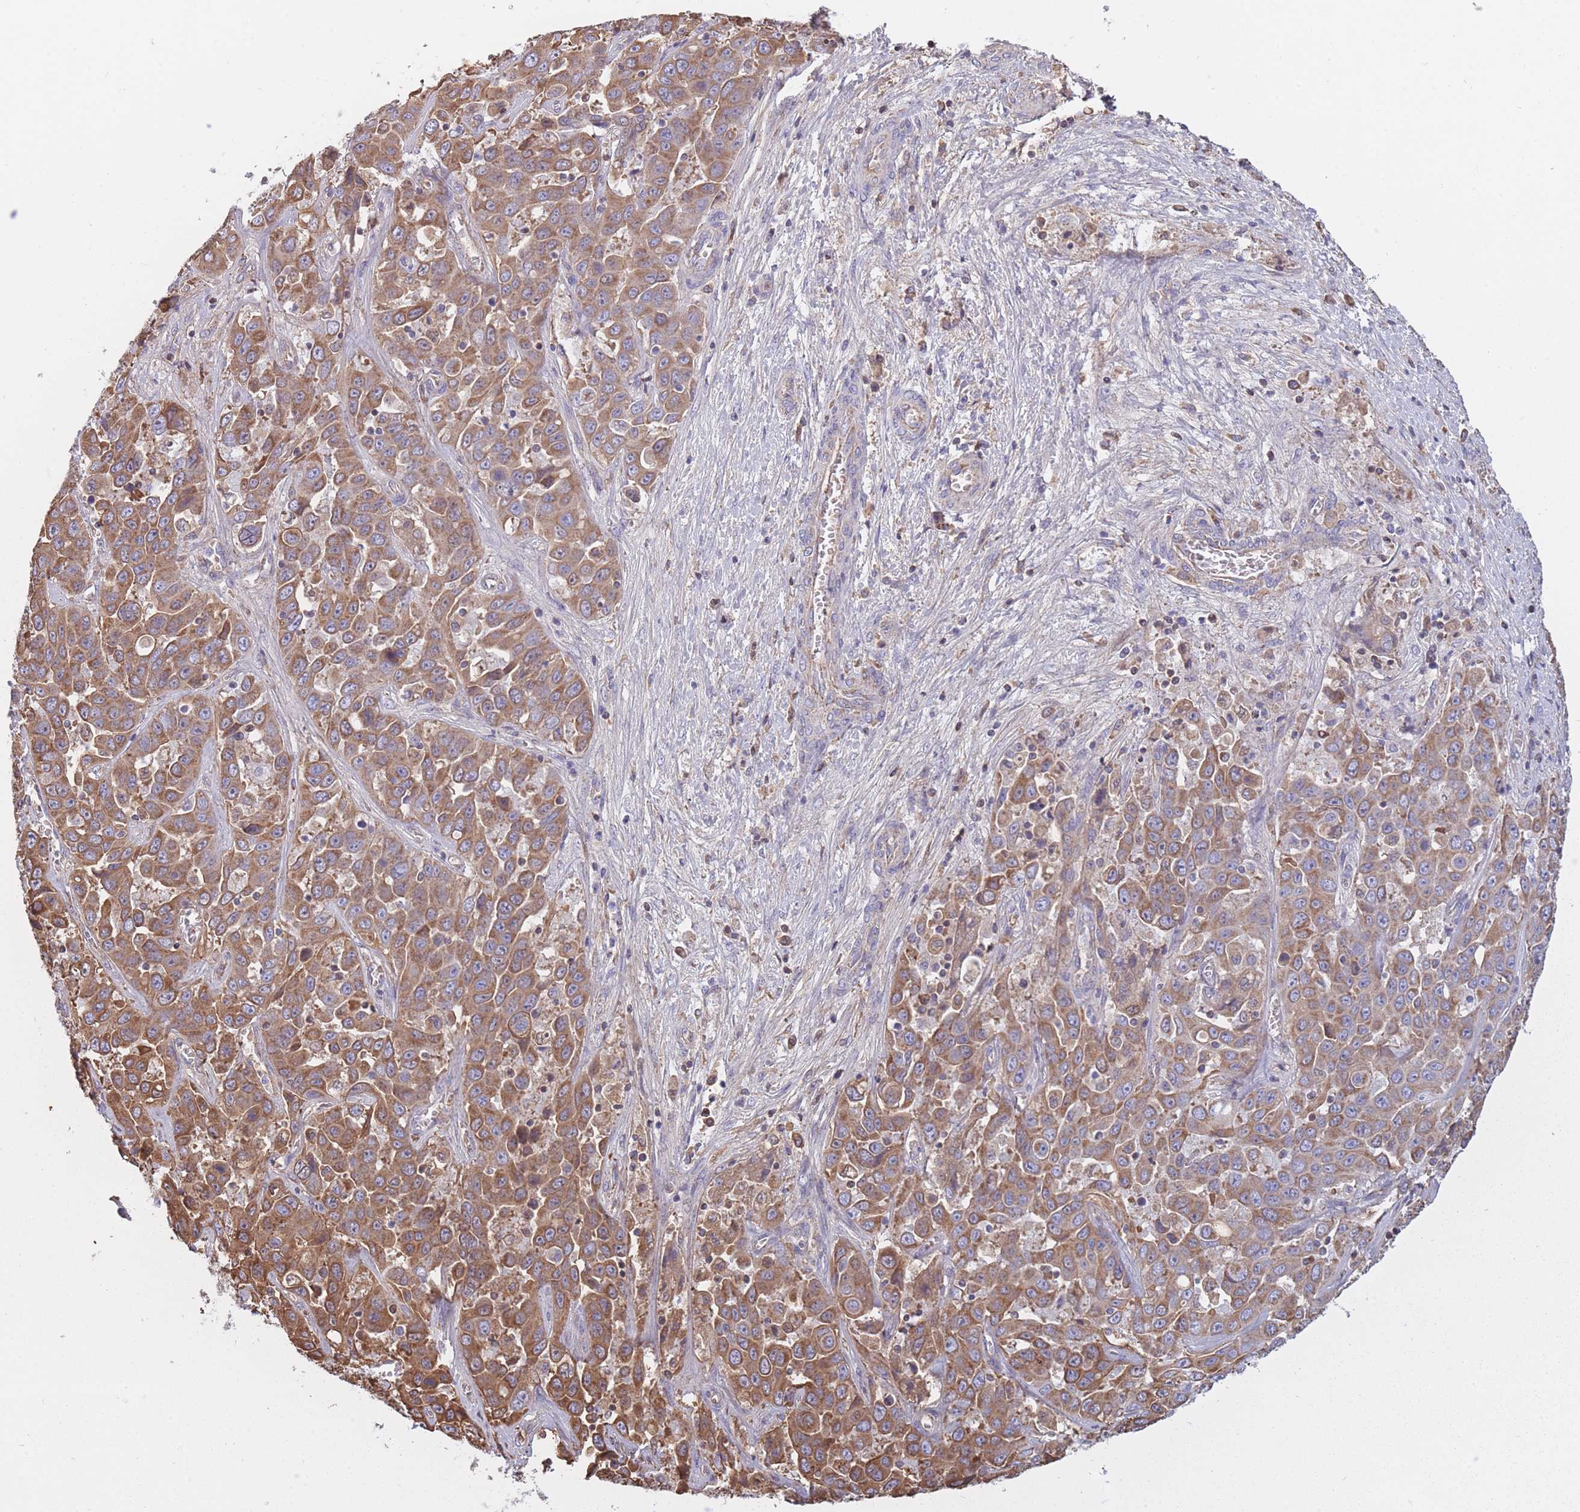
{"staining": {"intensity": "moderate", "quantity": ">75%", "location": "cytoplasmic/membranous"}, "tissue": "liver cancer", "cell_type": "Tumor cells", "image_type": "cancer", "snomed": [{"axis": "morphology", "description": "Cholangiocarcinoma"}, {"axis": "topography", "description": "Liver"}], "caption": "Tumor cells exhibit medium levels of moderate cytoplasmic/membranous expression in about >75% of cells in liver cholangiocarcinoma.", "gene": "KAT2A", "patient": {"sex": "female", "age": 52}}